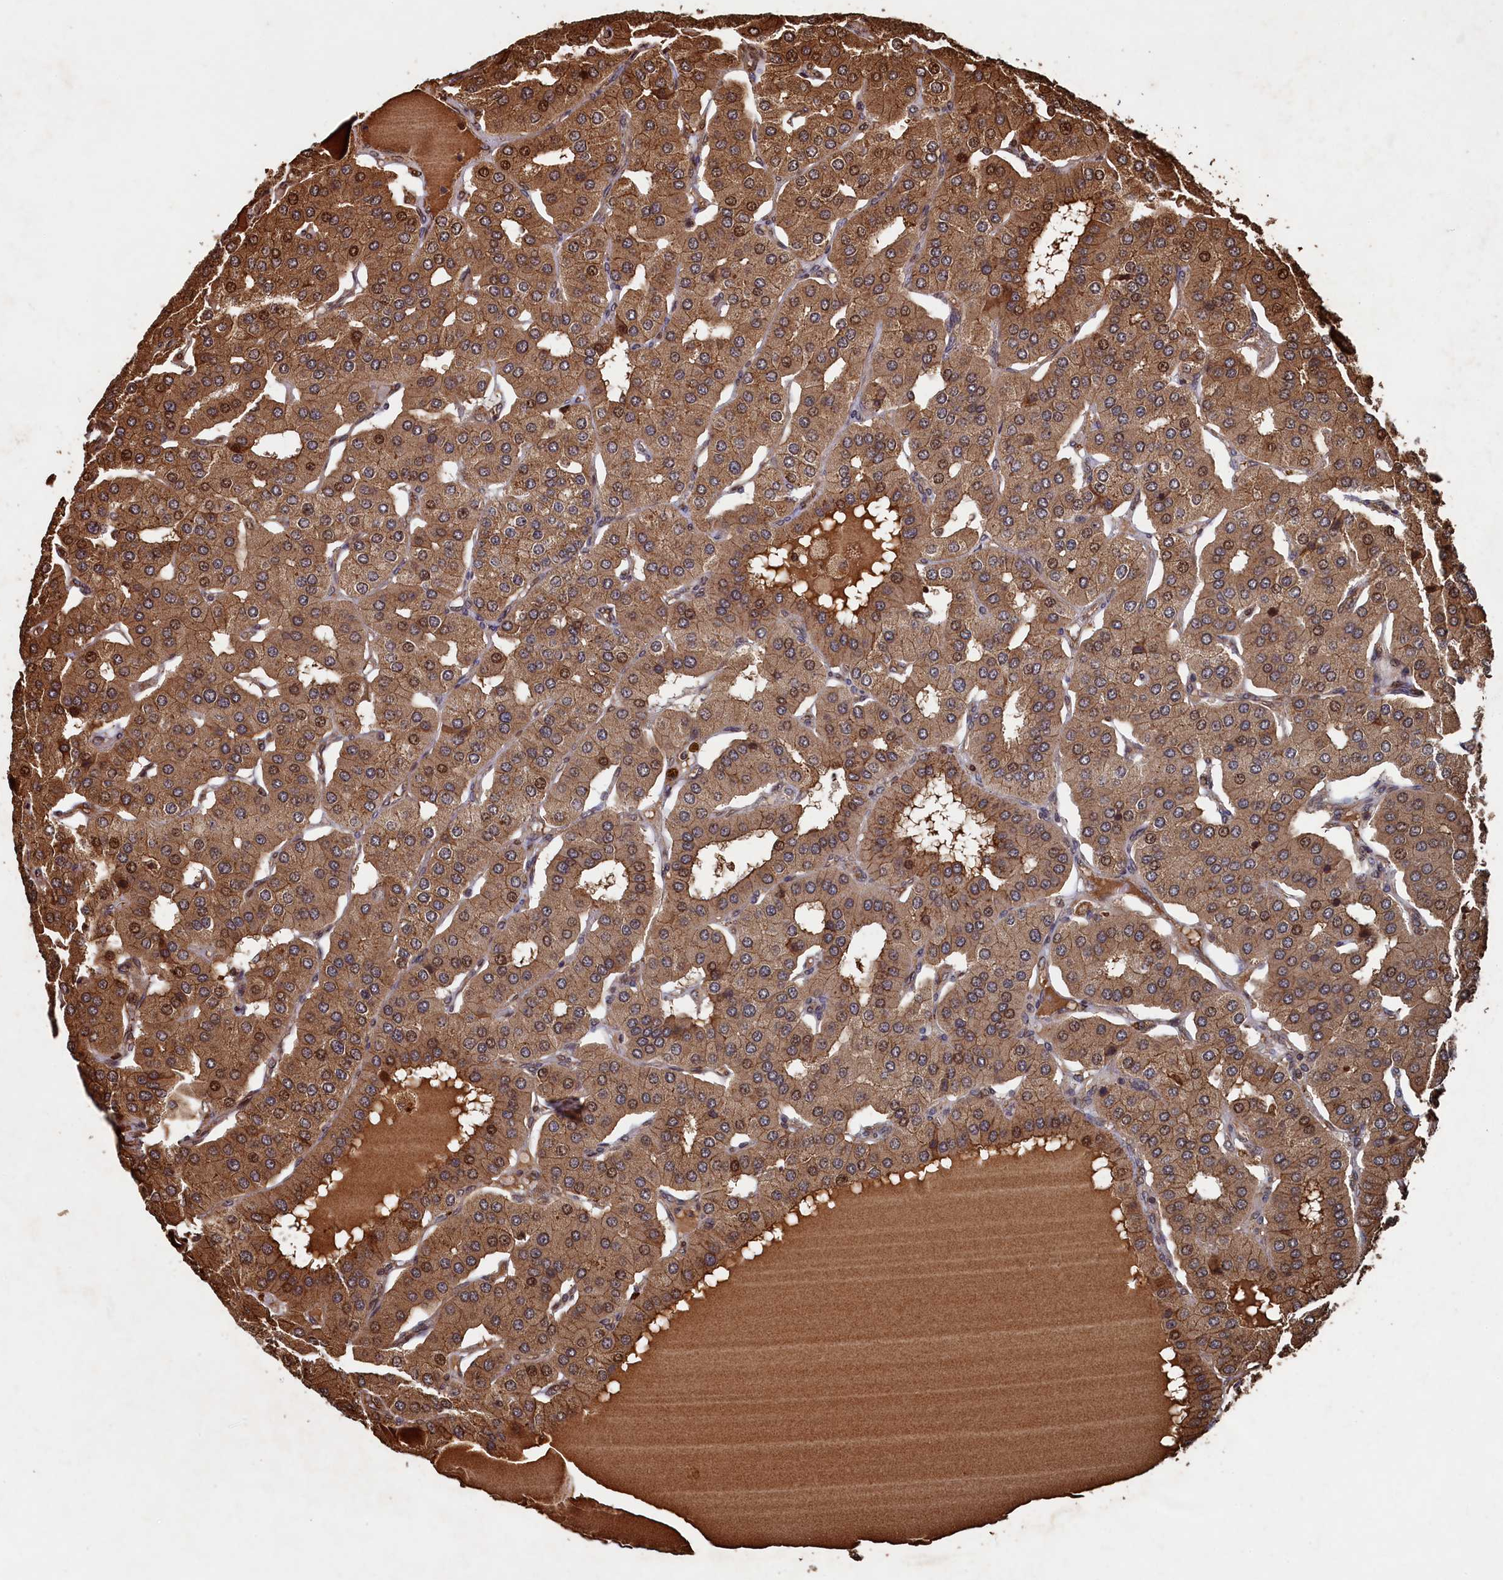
{"staining": {"intensity": "moderate", "quantity": ">75%", "location": "cytoplasmic/membranous,nuclear"}, "tissue": "parathyroid gland", "cell_type": "Glandular cells", "image_type": "normal", "snomed": [{"axis": "morphology", "description": "Normal tissue, NOS"}, {"axis": "morphology", "description": "Adenoma, NOS"}, {"axis": "topography", "description": "Parathyroid gland"}], "caption": "Immunohistochemistry image of benign human parathyroid gland stained for a protein (brown), which displays medium levels of moderate cytoplasmic/membranous,nuclear staining in about >75% of glandular cells.", "gene": "PIGN", "patient": {"sex": "female", "age": 86}}